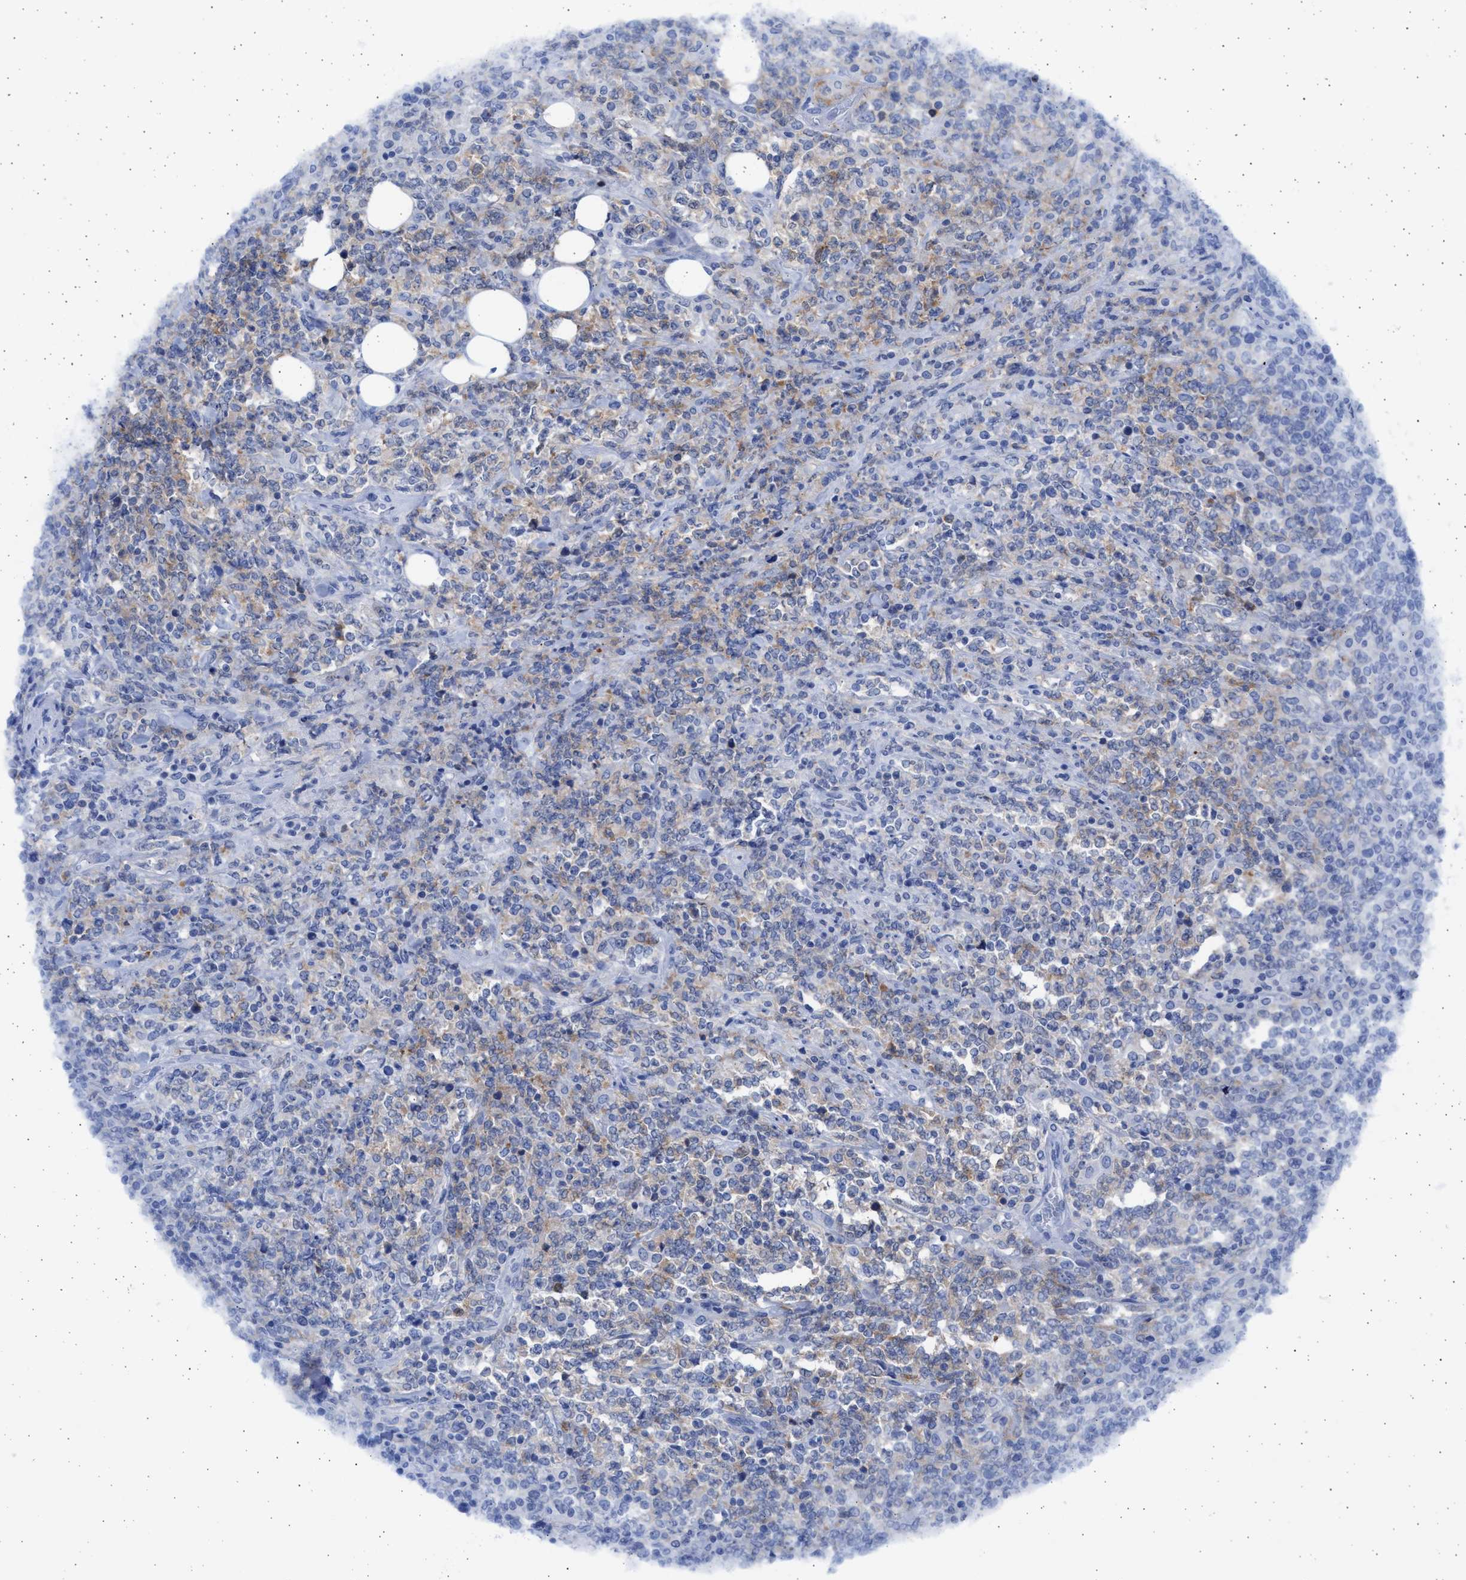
{"staining": {"intensity": "weak", "quantity": "<25%", "location": "cytoplasmic/membranous"}, "tissue": "lymphoma", "cell_type": "Tumor cells", "image_type": "cancer", "snomed": [{"axis": "morphology", "description": "Malignant lymphoma, non-Hodgkin's type, High grade"}, {"axis": "topography", "description": "Soft tissue"}], "caption": "A photomicrograph of lymphoma stained for a protein shows no brown staining in tumor cells. (Brightfield microscopy of DAB (3,3'-diaminobenzidine) IHC at high magnification).", "gene": "ALDOC", "patient": {"sex": "male", "age": 18}}